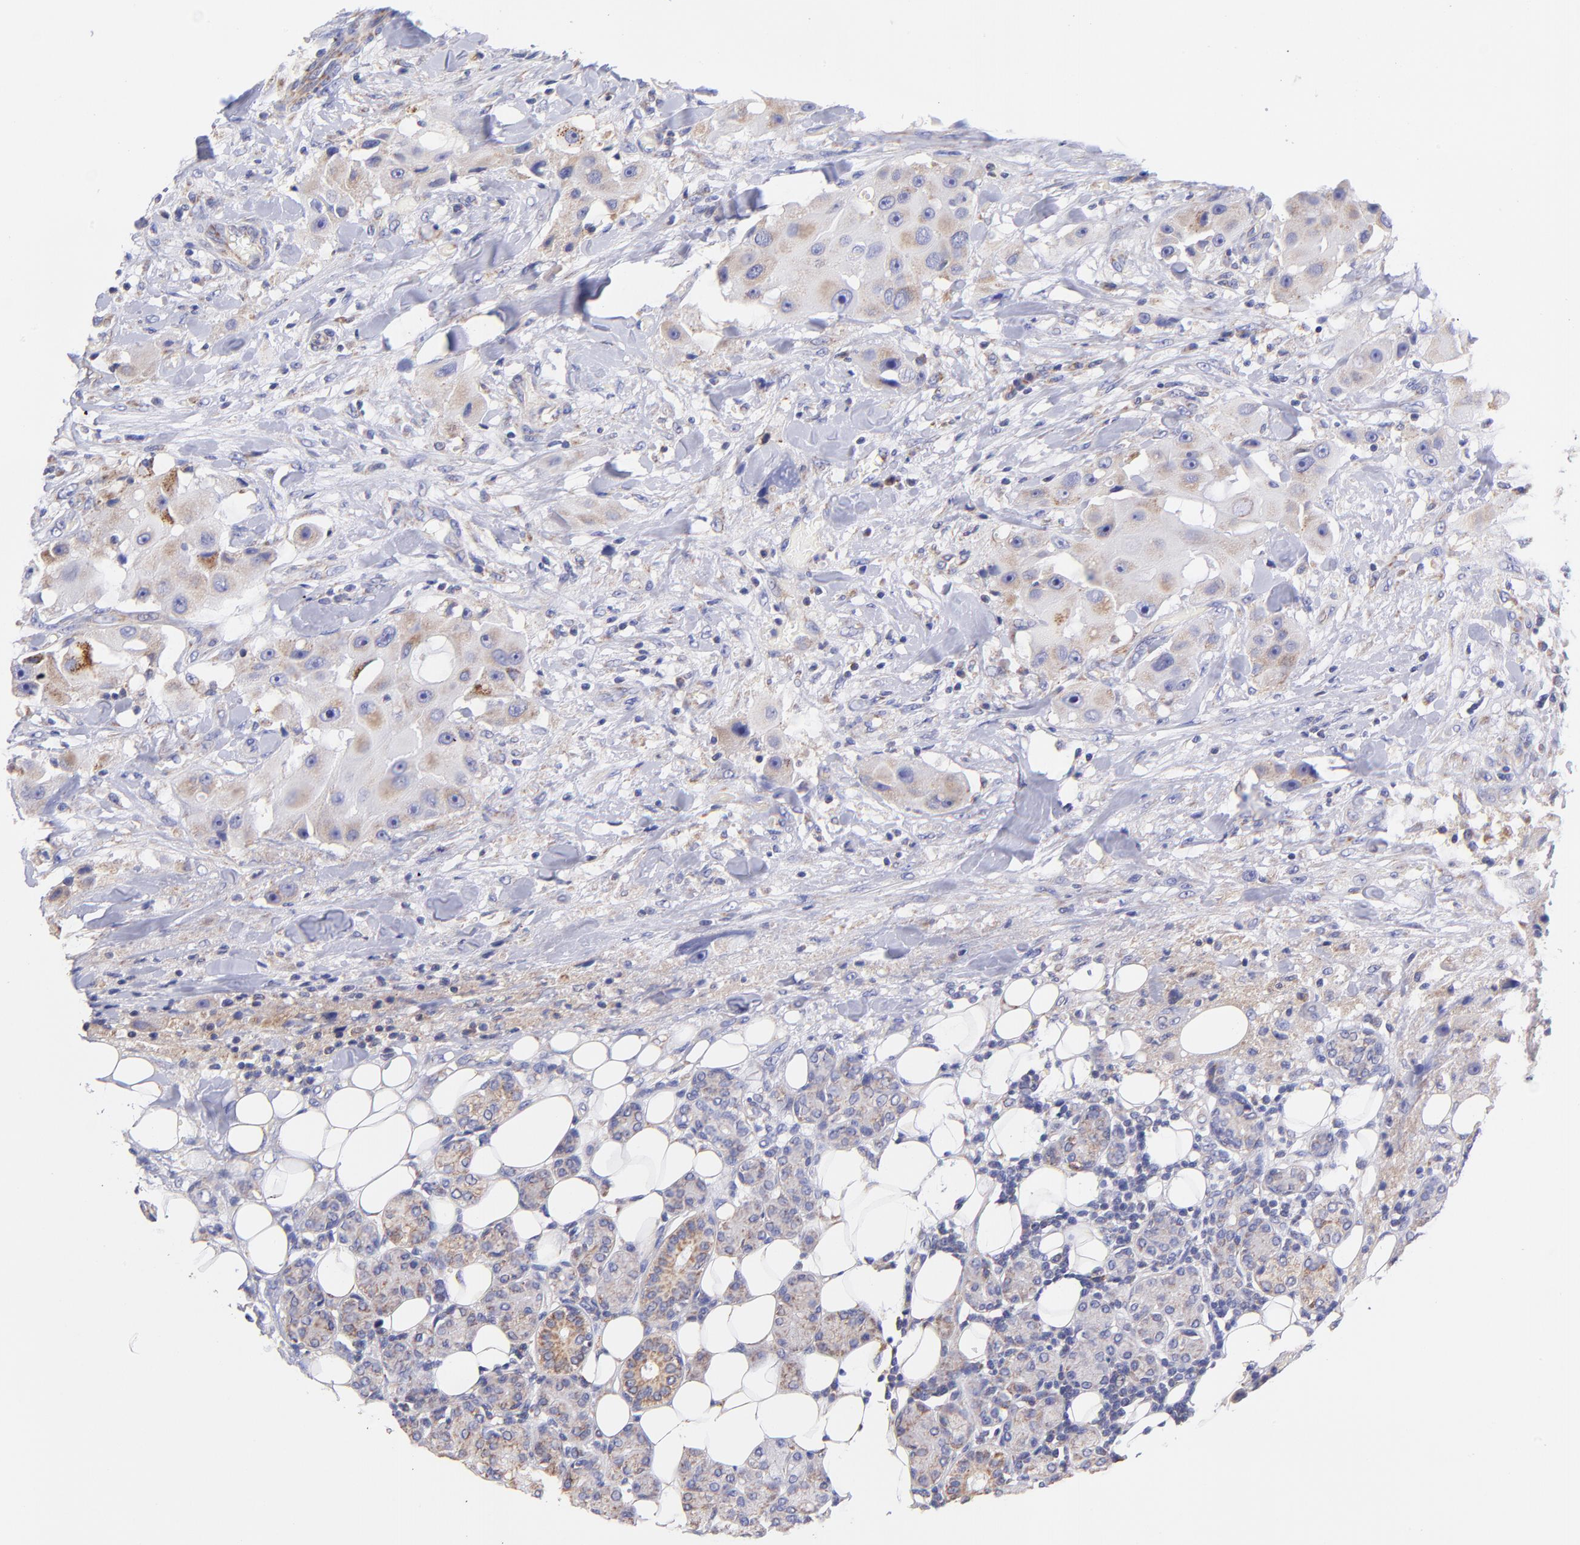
{"staining": {"intensity": "weak", "quantity": "25%-75%", "location": "cytoplasmic/membranous"}, "tissue": "head and neck cancer", "cell_type": "Tumor cells", "image_type": "cancer", "snomed": [{"axis": "morphology", "description": "Normal tissue, NOS"}, {"axis": "morphology", "description": "Adenocarcinoma, NOS"}, {"axis": "topography", "description": "Salivary gland"}, {"axis": "topography", "description": "Head-Neck"}], "caption": "Head and neck cancer (adenocarcinoma) stained for a protein exhibits weak cytoplasmic/membranous positivity in tumor cells.", "gene": "NDUFB7", "patient": {"sex": "male", "age": 80}}